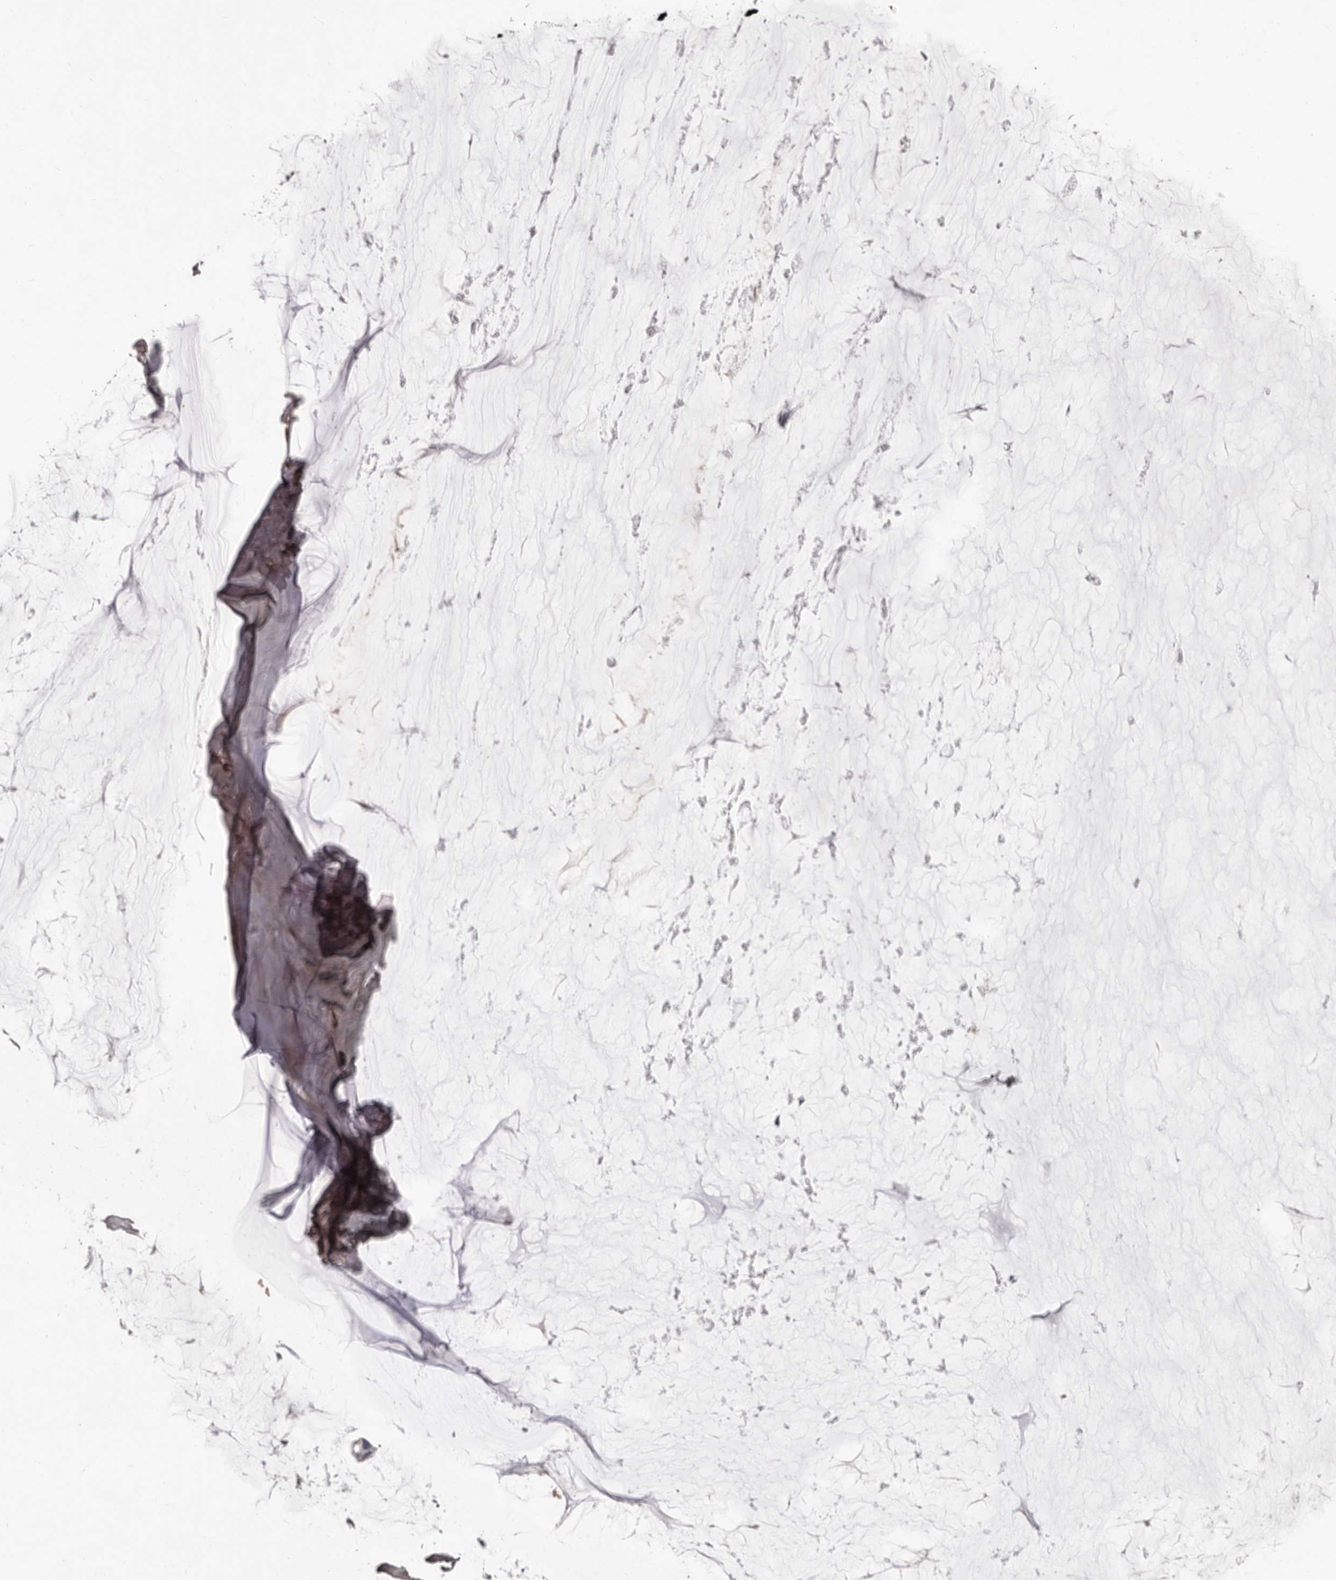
{"staining": {"intensity": "negative", "quantity": "none", "location": "none"}, "tissue": "ovarian cancer", "cell_type": "Tumor cells", "image_type": "cancer", "snomed": [{"axis": "morphology", "description": "Cystadenocarcinoma, mucinous, NOS"}, {"axis": "topography", "description": "Ovary"}], "caption": "The immunohistochemistry (IHC) photomicrograph has no significant expression in tumor cells of ovarian mucinous cystadenocarcinoma tissue. (DAB IHC visualized using brightfield microscopy, high magnification).", "gene": "COL6A1", "patient": {"sex": "female", "age": 39}}